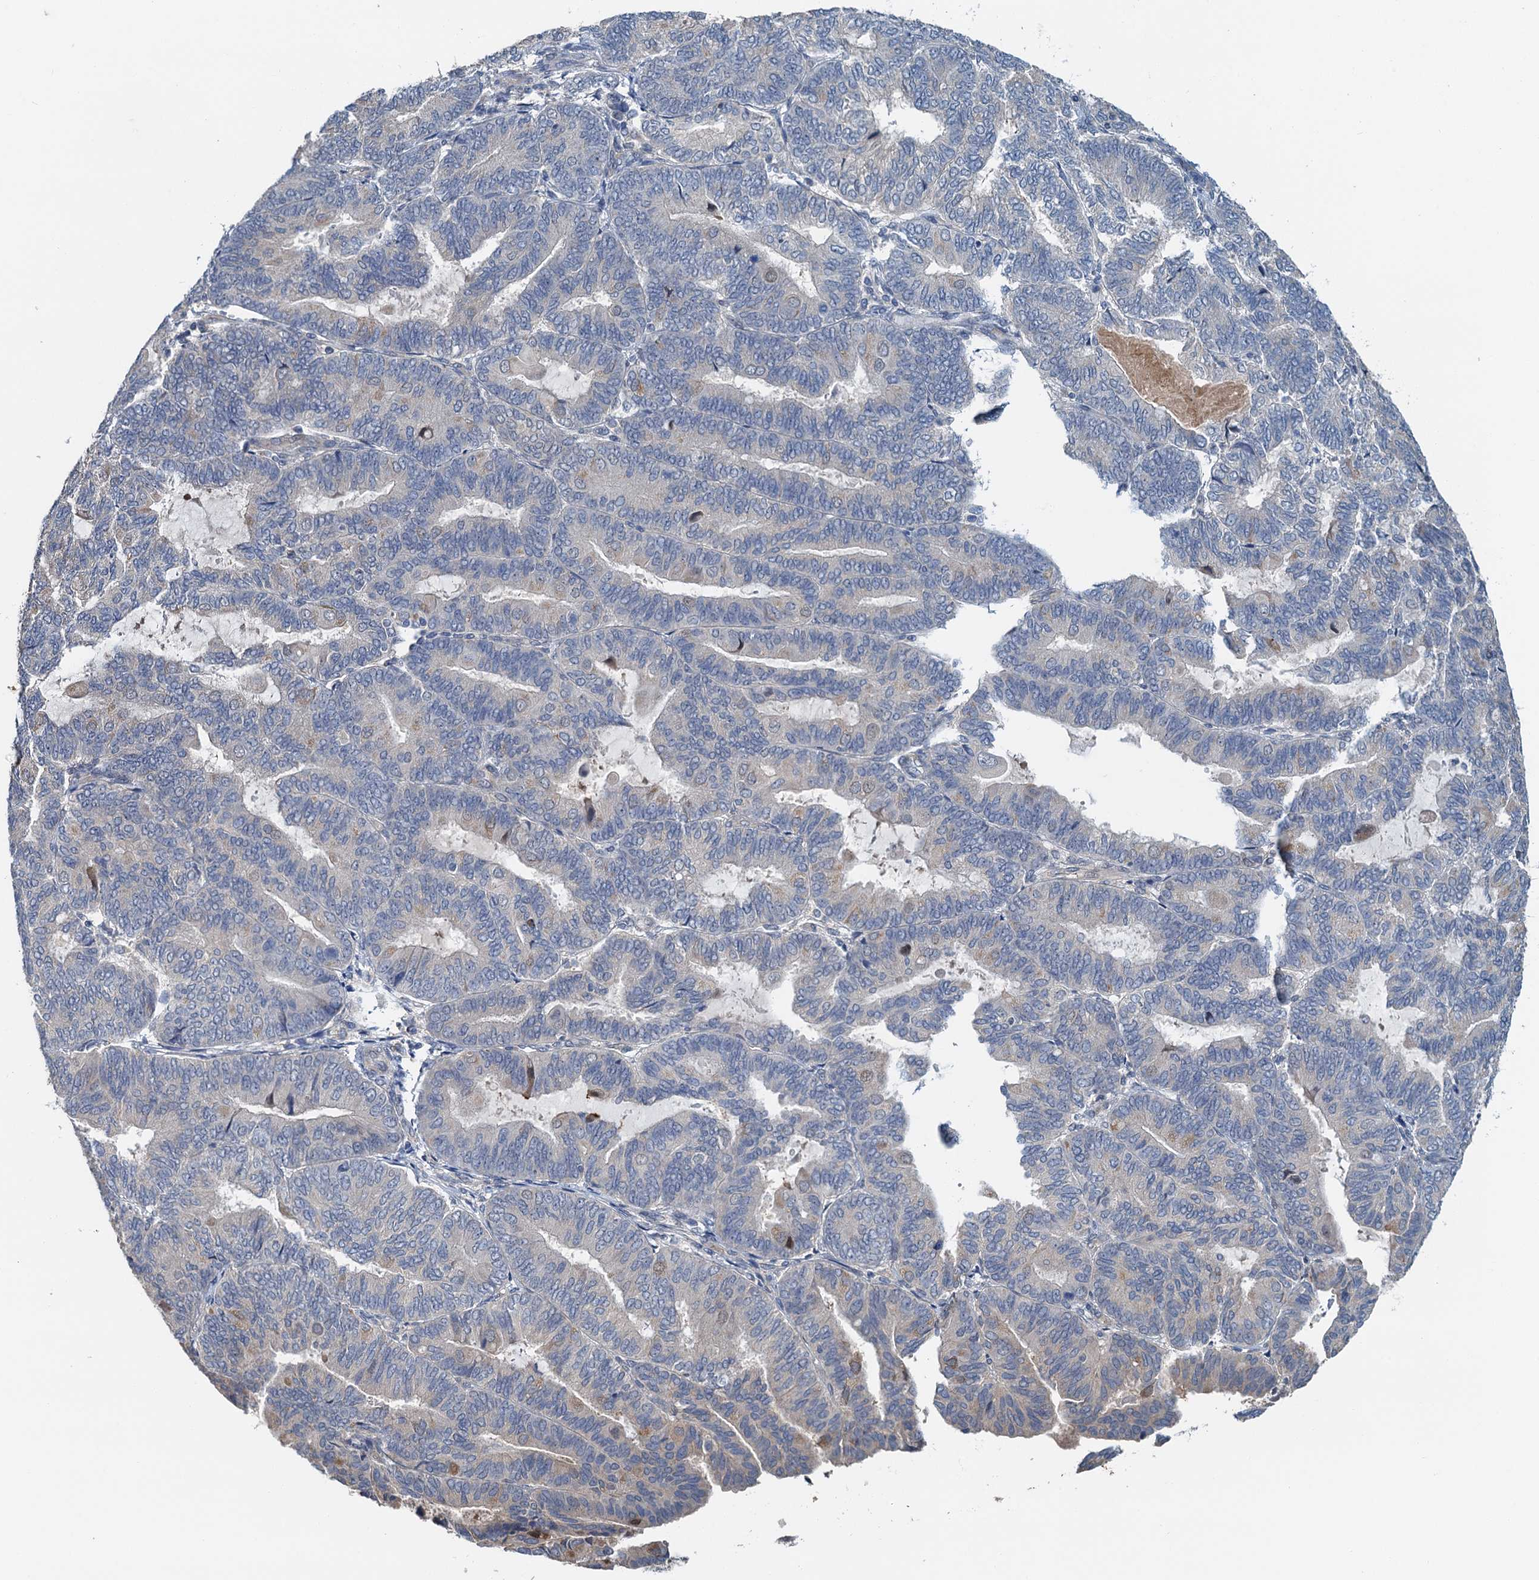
{"staining": {"intensity": "negative", "quantity": "none", "location": "none"}, "tissue": "endometrial cancer", "cell_type": "Tumor cells", "image_type": "cancer", "snomed": [{"axis": "morphology", "description": "Adenocarcinoma, NOS"}, {"axis": "topography", "description": "Endometrium"}], "caption": "The micrograph demonstrates no staining of tumor cells in adenocarcinoma (endometrial). (Brightfield microscopy of DAB (3,3'-diaminobenzidine) immunohistochemistry at high magnification).", "gene": "ZNF606", "patient": {"sex": "female", "age": 81}}